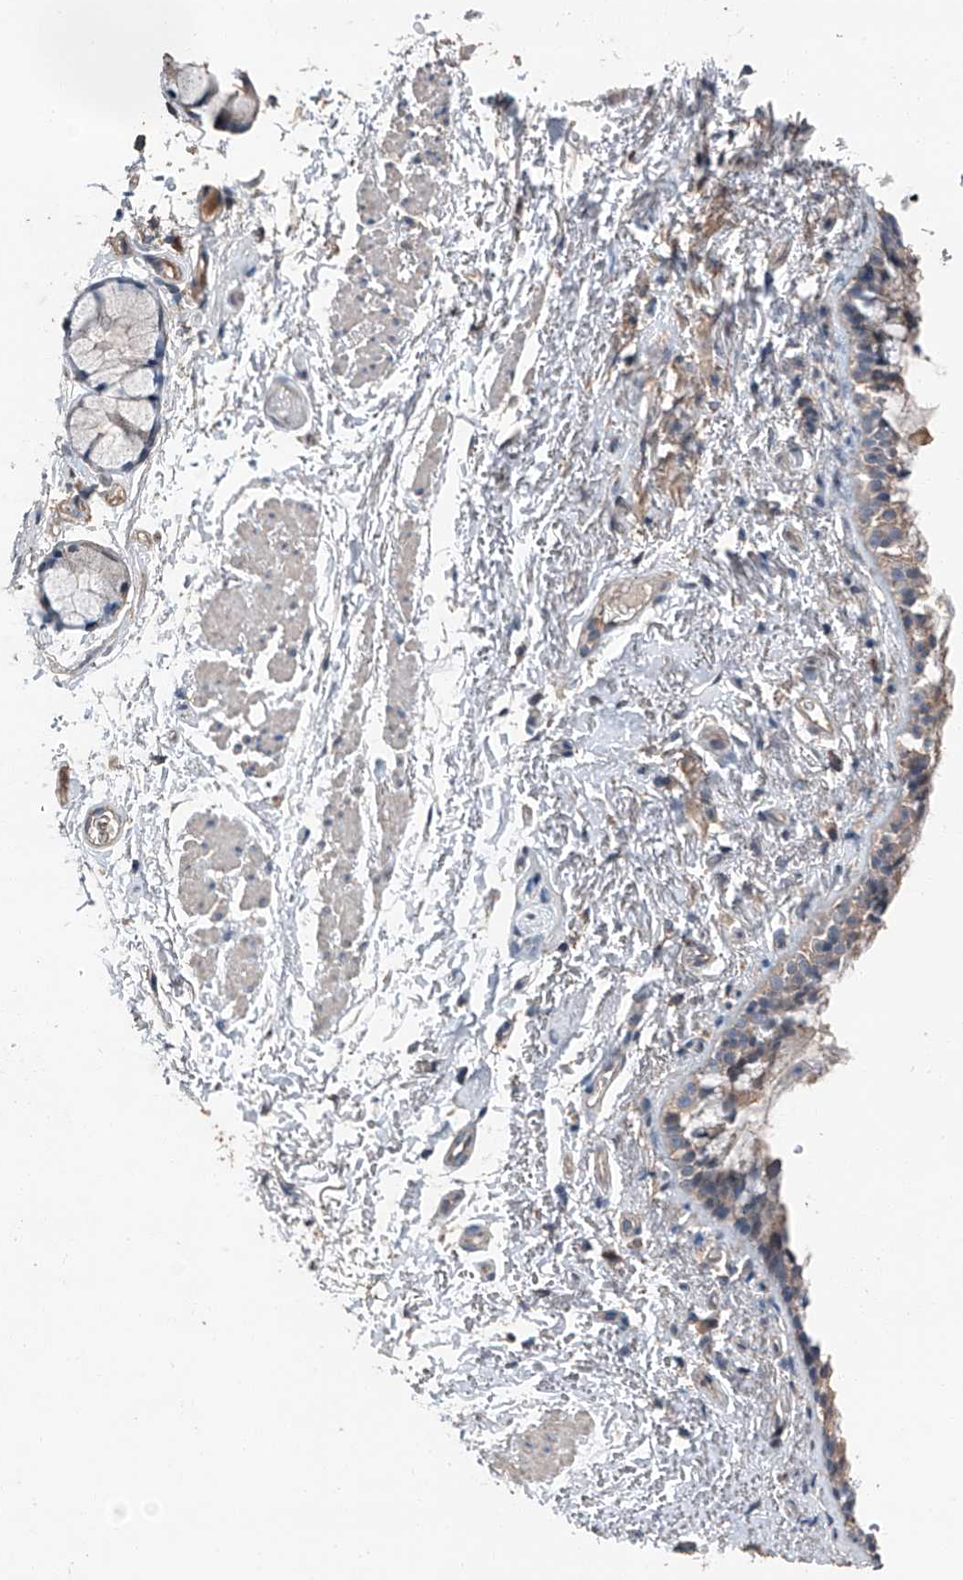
{"staining": {"intensity": "weak", "quantity": "<25%", "location": "cytoplasmic/membranous"}, "tissue": "bronchus", "cell_type": "Respiratory epithelial cells", "image_type": "normal", "snomed": [{"axis": "morphology", "description": "Normal tissue, NOS"}, {"axis": "topography", "description": "Cartilage tissue"}, {"axis": "topography", "description": "Bronchus"}], "caption": "Respiratory epithelial cells show no significant protein expression in normal bronchus. The staining is performed using DAB brown chromogen with nuclei counter-stained in using hematoxylin.", "gene": "MAMLD1", "patient": {"sex": "female", "age": 73}}